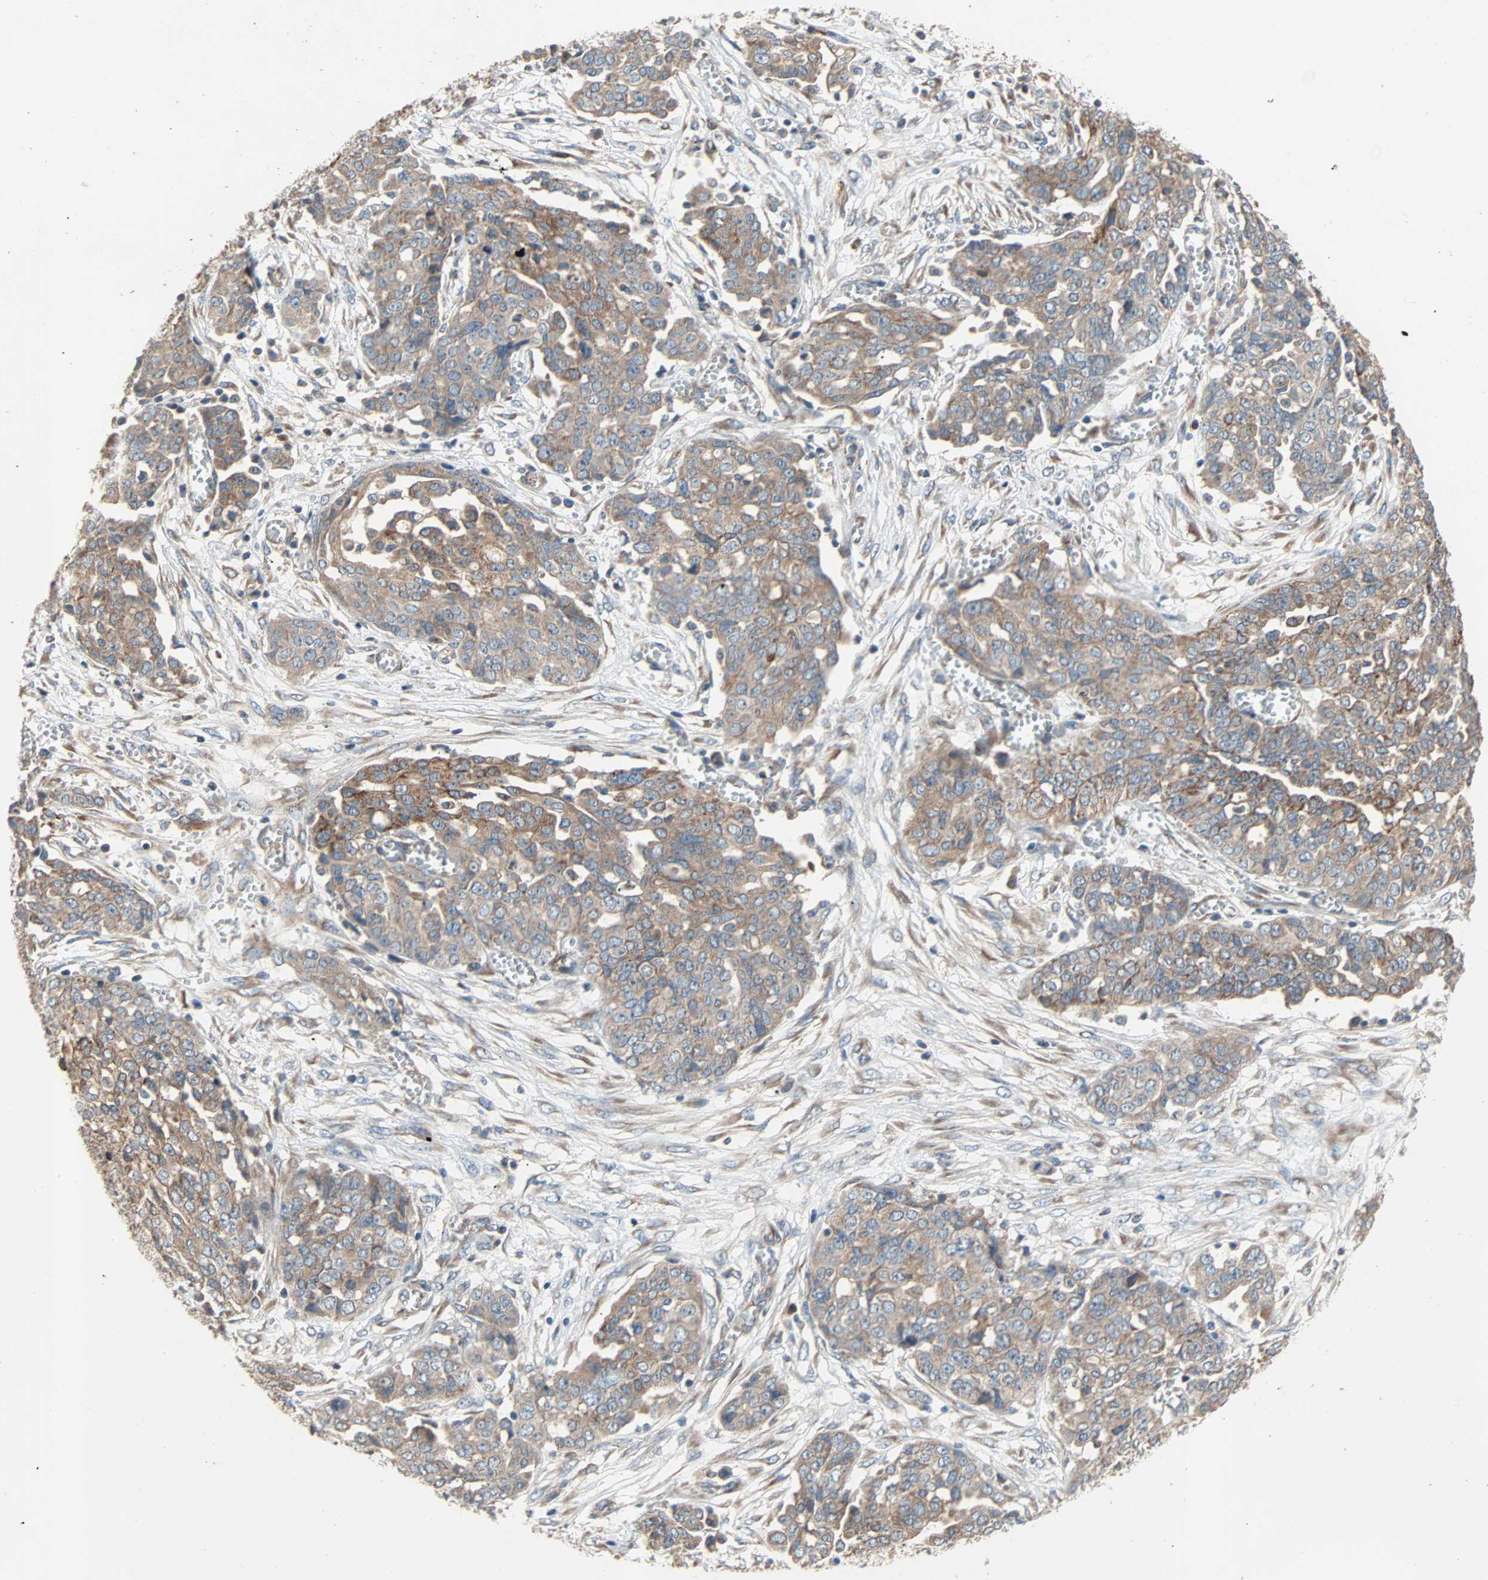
{"staining": {"intensity": "weak", "quantity": ">75%", "location": "cytoplasmic/membranous"}, "tissue": "ovarian cancer", "cell_type": "Tumor cells", "image_type": "cancer", "snomed": [{"axis": "morphology", "description": "Cystadenocarcinoma, serous, NOS"}, {"axis": "topography", "description": "Soft tissue"}, {"axis": "topography", "description": "Ovary"}], "caption": "This histopathology image reveals serous cystadenocarcinoma (ovarian) stained with IHC to label a protein in brown. The cytoplasmic/membranous of tumor cells show weak positivity for the protein. Nuclei are counter-stained blue.", "gene": "XYLT1", "patient": {"sex": "female", "age": 57}}